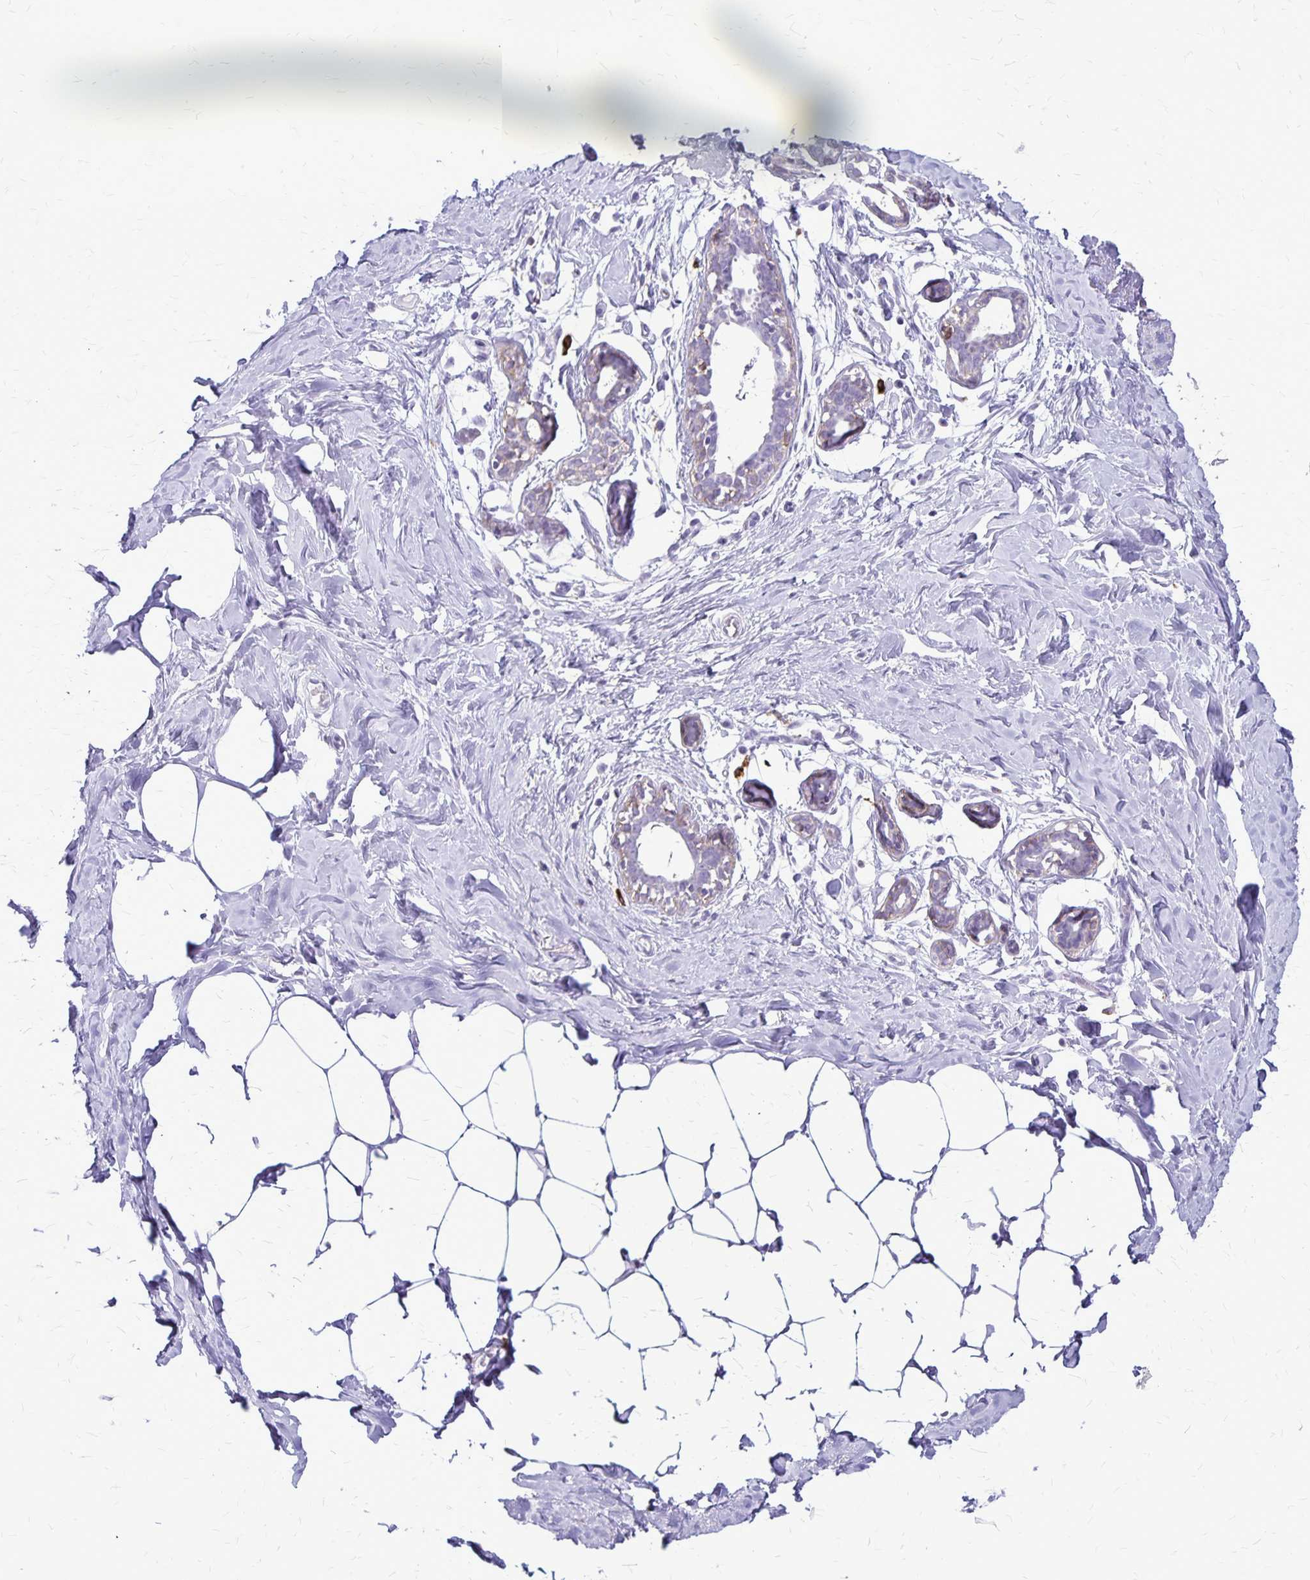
{"staining": {"intensity": "negative", "quantity": "none", "location": "none"}, "tissue": "breast", "cell_type": "Adipocytes", "image_type": "normal", "snomed": [{"axis": "morphology", "description": "Normal tissue, NOS"}, {"axis": "topography", "description": "Breast"}], "caption": "High magnification brightfield microscopy of unremarkable breast stained with DAB (3,3'-diaminobenzidine) (brown) and counterstained with hematoxylin (blue): adipocytes show no significant expression. (DAB (3,3'-diaminobenzidine) IHC with hematoxylin counter stain).", "gene": "RTN1", "patient": {"sex": "female", "age": 27}}